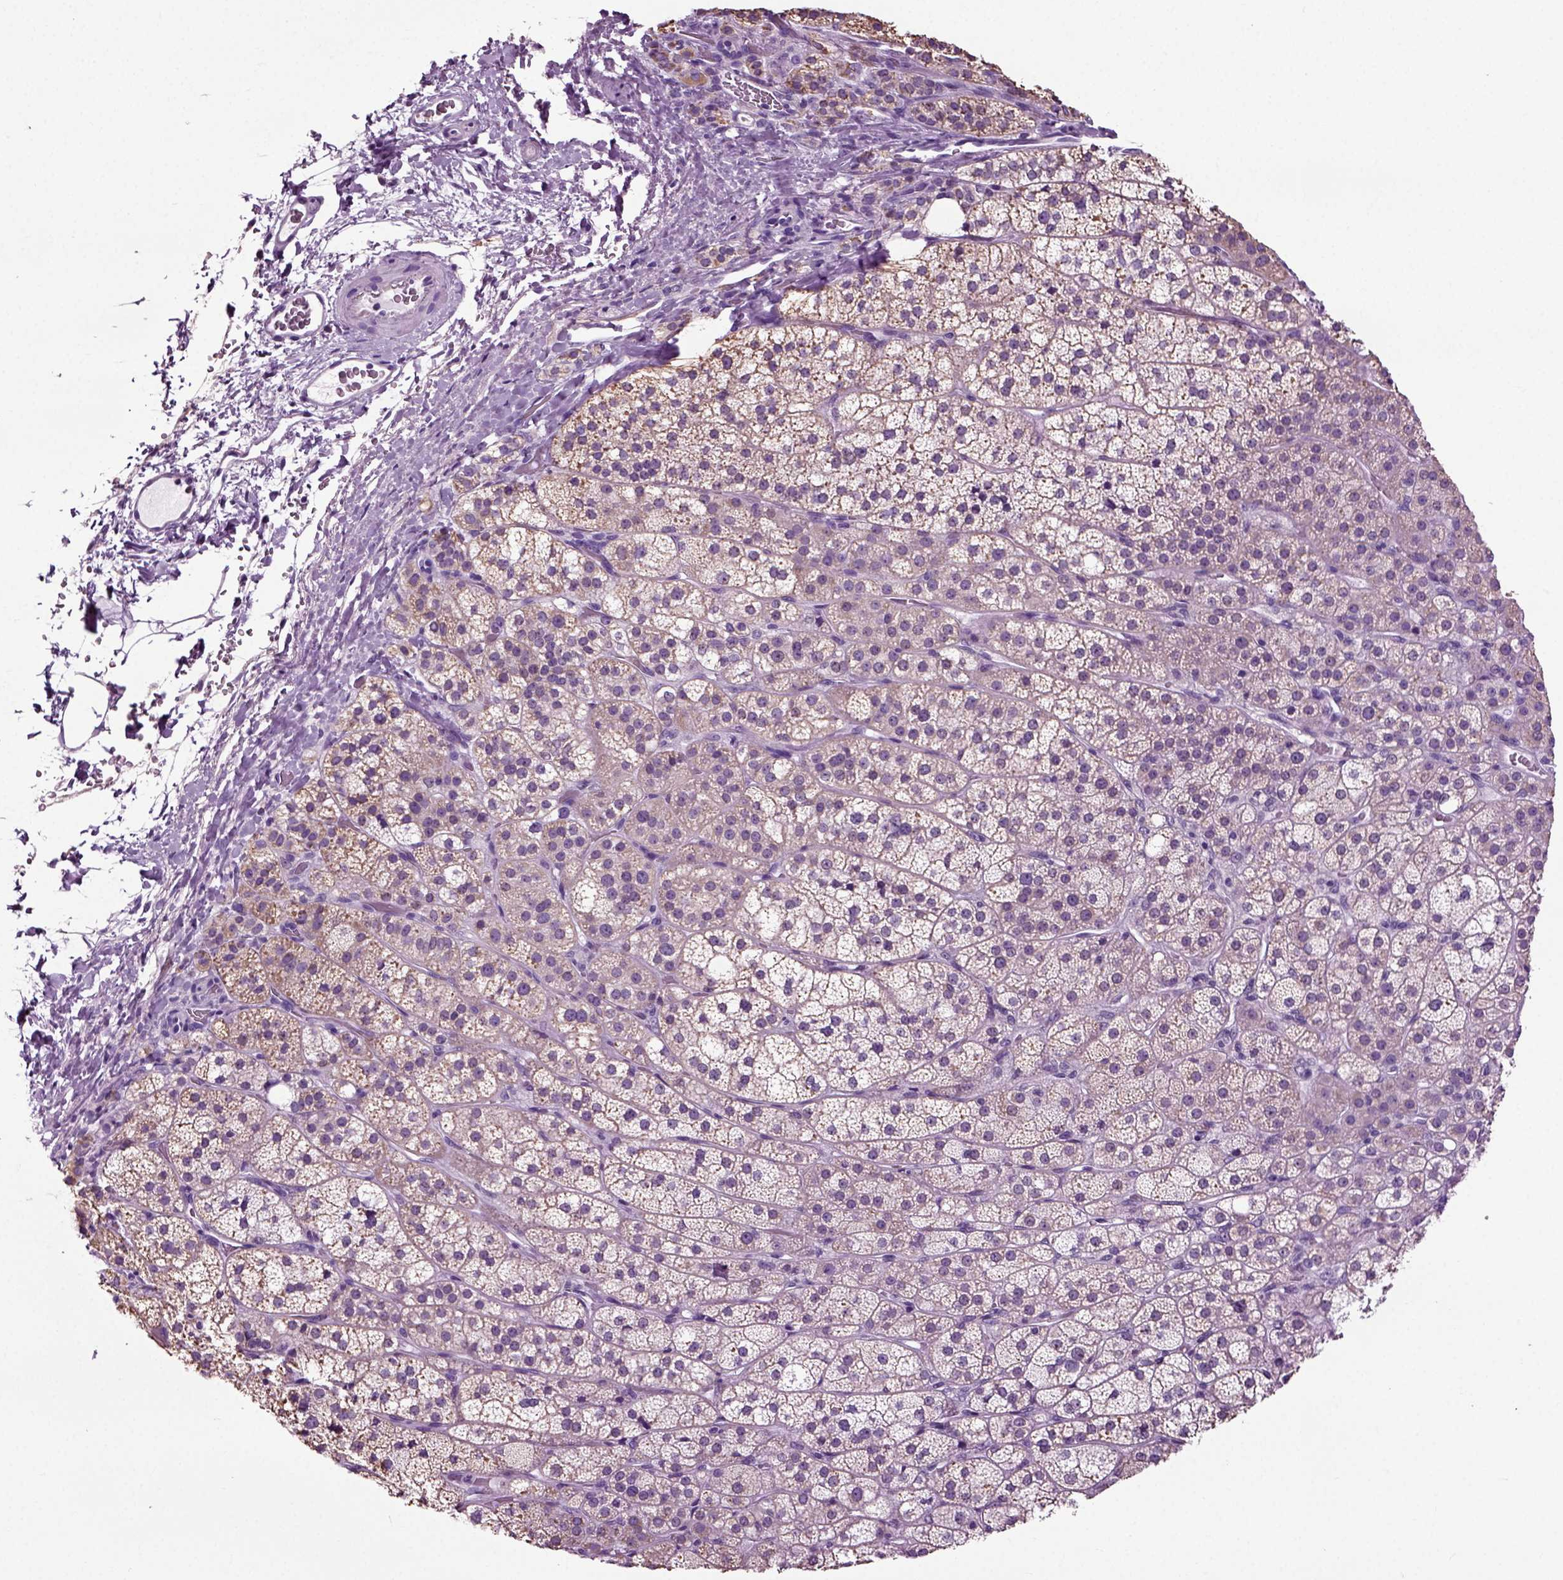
{"staining": {"intensity": "weak", "quantity": "25%-75%", "location": "cytoplasmic/membranous"}, "tissue": "adrenal gland", "cell_type": "Glandular cells", "image_type": "normal", "snomed": [{"axis": "morphology", "description": "Normal tissue, NOS"}, {"axis": "topography", "description": "Adrenal gland"}], "caption": "Weak cytoplasmic/membranous staining for a protein is identified in about 25%-75% of glandular cells of unremarkable adrenal gland using IHC.", "gene": "DNAH10", "patient": {"sex": "female", "age": 60}}